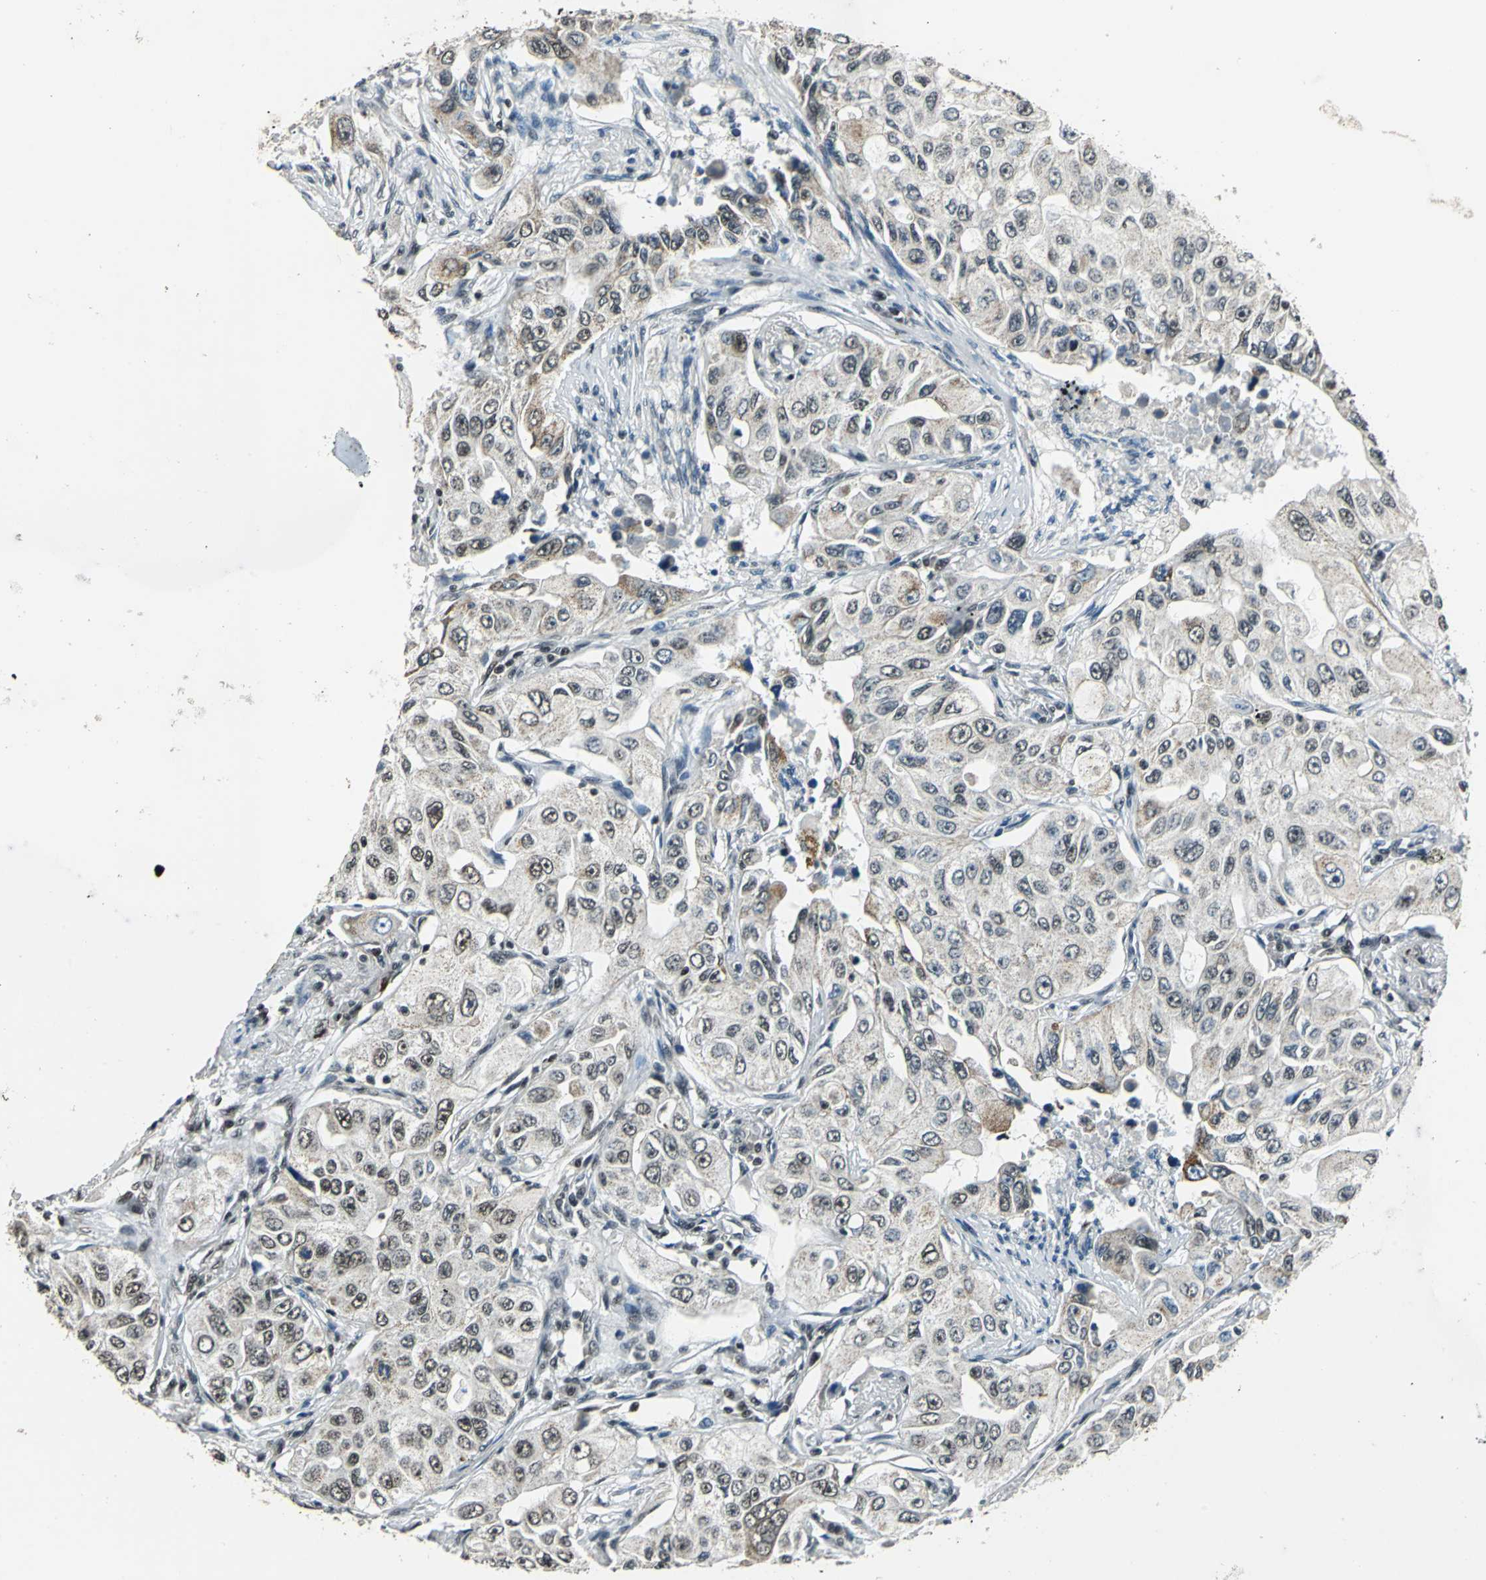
{"staining": {"intensity": "weak", "quantity": "<25%", "location": "cytoplasmic/membranous"}, "tissue": "lung cancer", "cell_type": "Tumor cells", "image_type": "cancer", "snomed": [{"axis": "morphology", "description": "Adenocarcinoma, NOS"}, {"axis": "topography", "description": "Lung"}], "caption": "Immunohistochemistry image of adenocarcinoma (lung) stained for a protein (brown), which reveals no positivity in tumor cells. (Stains: DAB (3,3'-diaminobenzidine) immunohistochemistry (IHC) with hematoxylin counter stain, Microscopy: brightfield microscopy at high magnification).", "gene": "BCLAF1", "patient": {"sex": "male", "age": 84}}